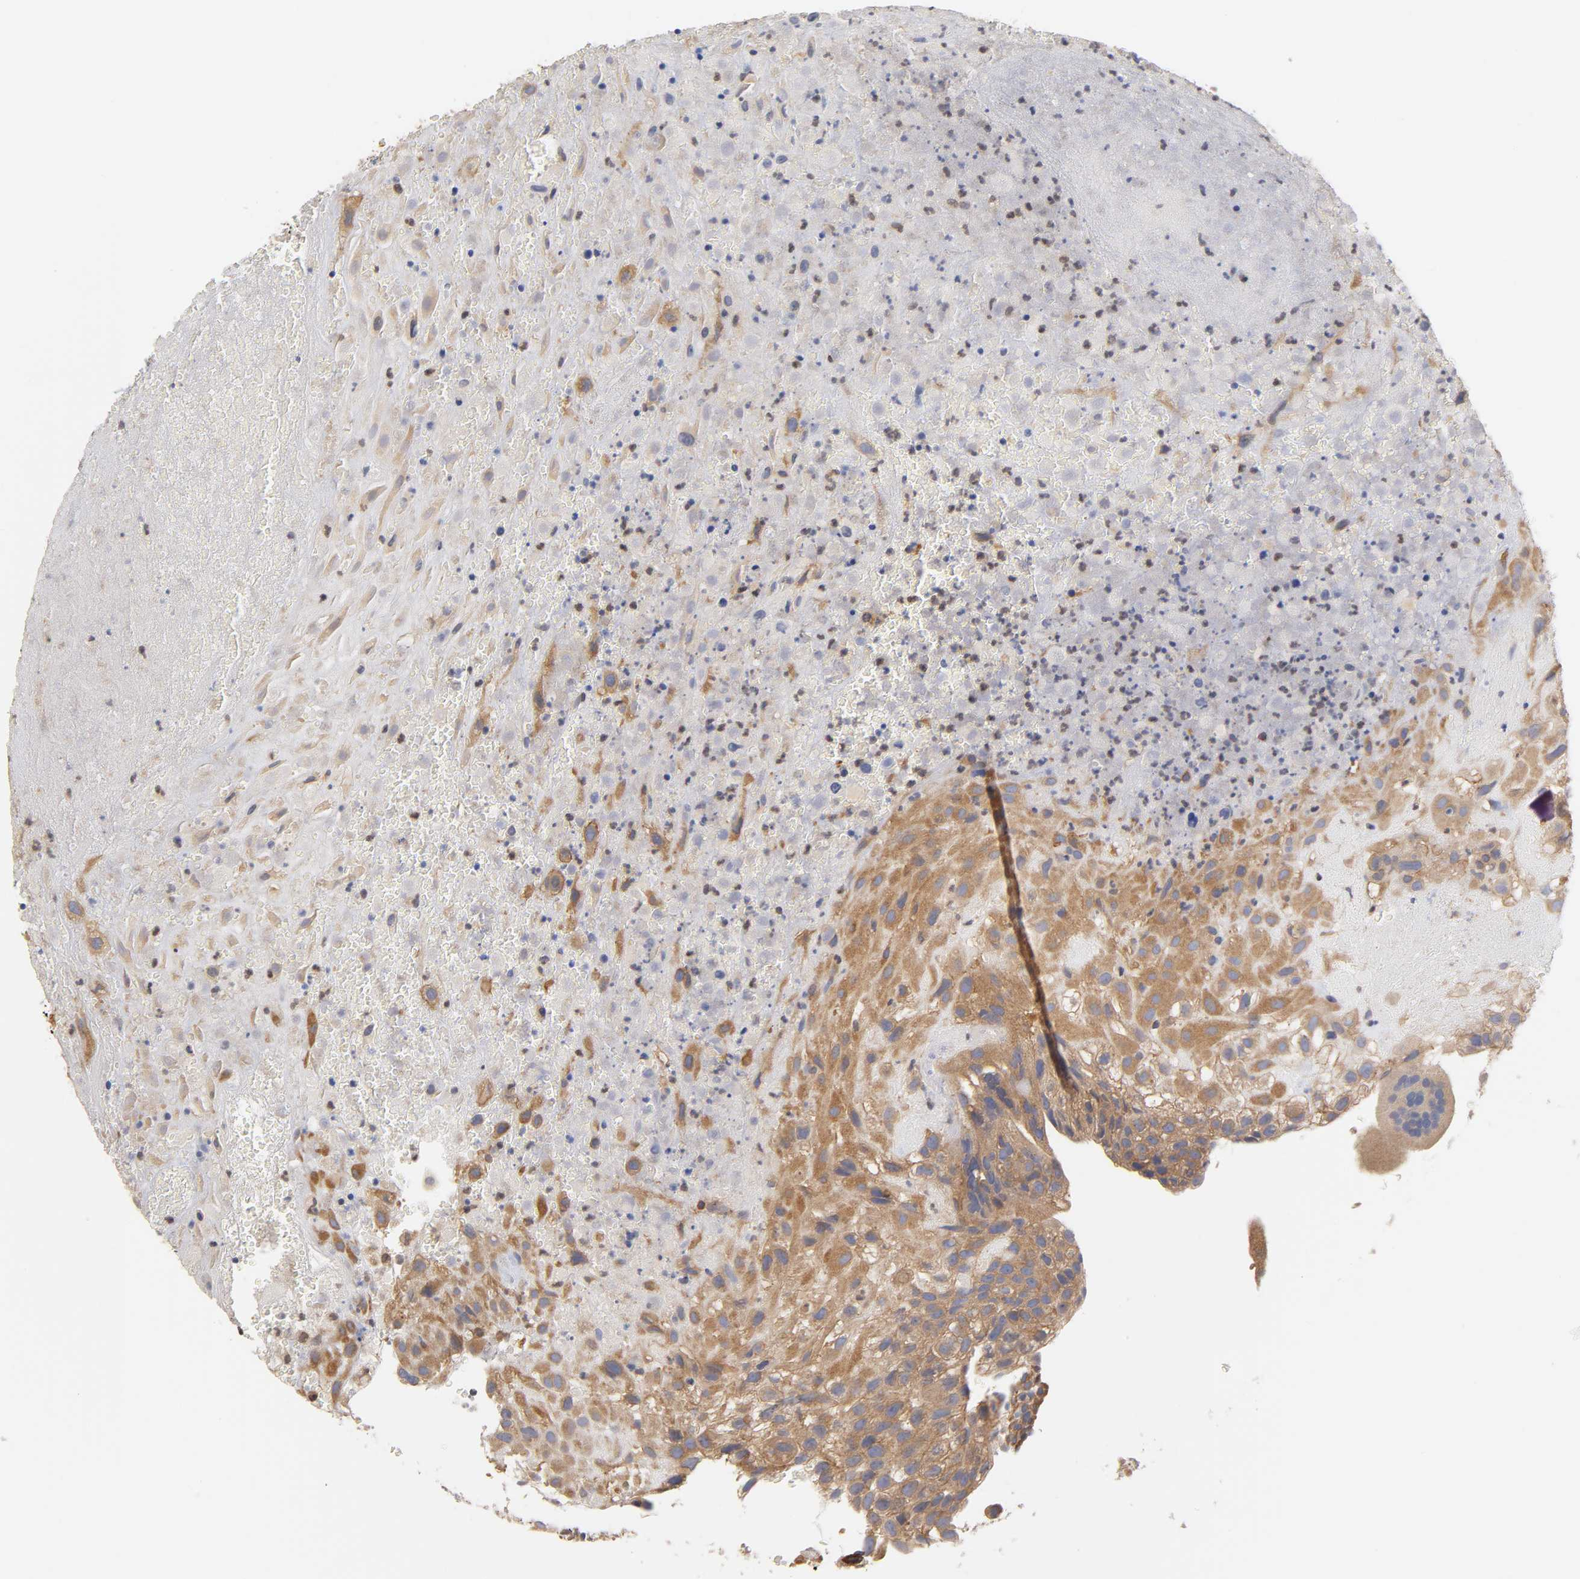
{"staining": {"intensity": "moderate", "quantity": ">75%", "location": "cytoplasmic/membranous"}, "tissue": "placenta", "cell_type": "Decidual cells", "image_type": "normal", "snomed": [{"axis": "morphology", "description": "Normal tissue, NOS"}, {"axis": "topography", "description": "Placenta"}], "caption": "Protein analysis of normal placenta exhibits moderate cytoplasmic/membranous staining in approximately >75% of decidual cells. The staining was performed using DAB (3,3'-diaminobenzidine), with brown indicating positive protein expression. Nuclei are stained blue with hematoxylin.", "gene": "STRN3", "patient": {"sex": "female", "age": 19}}